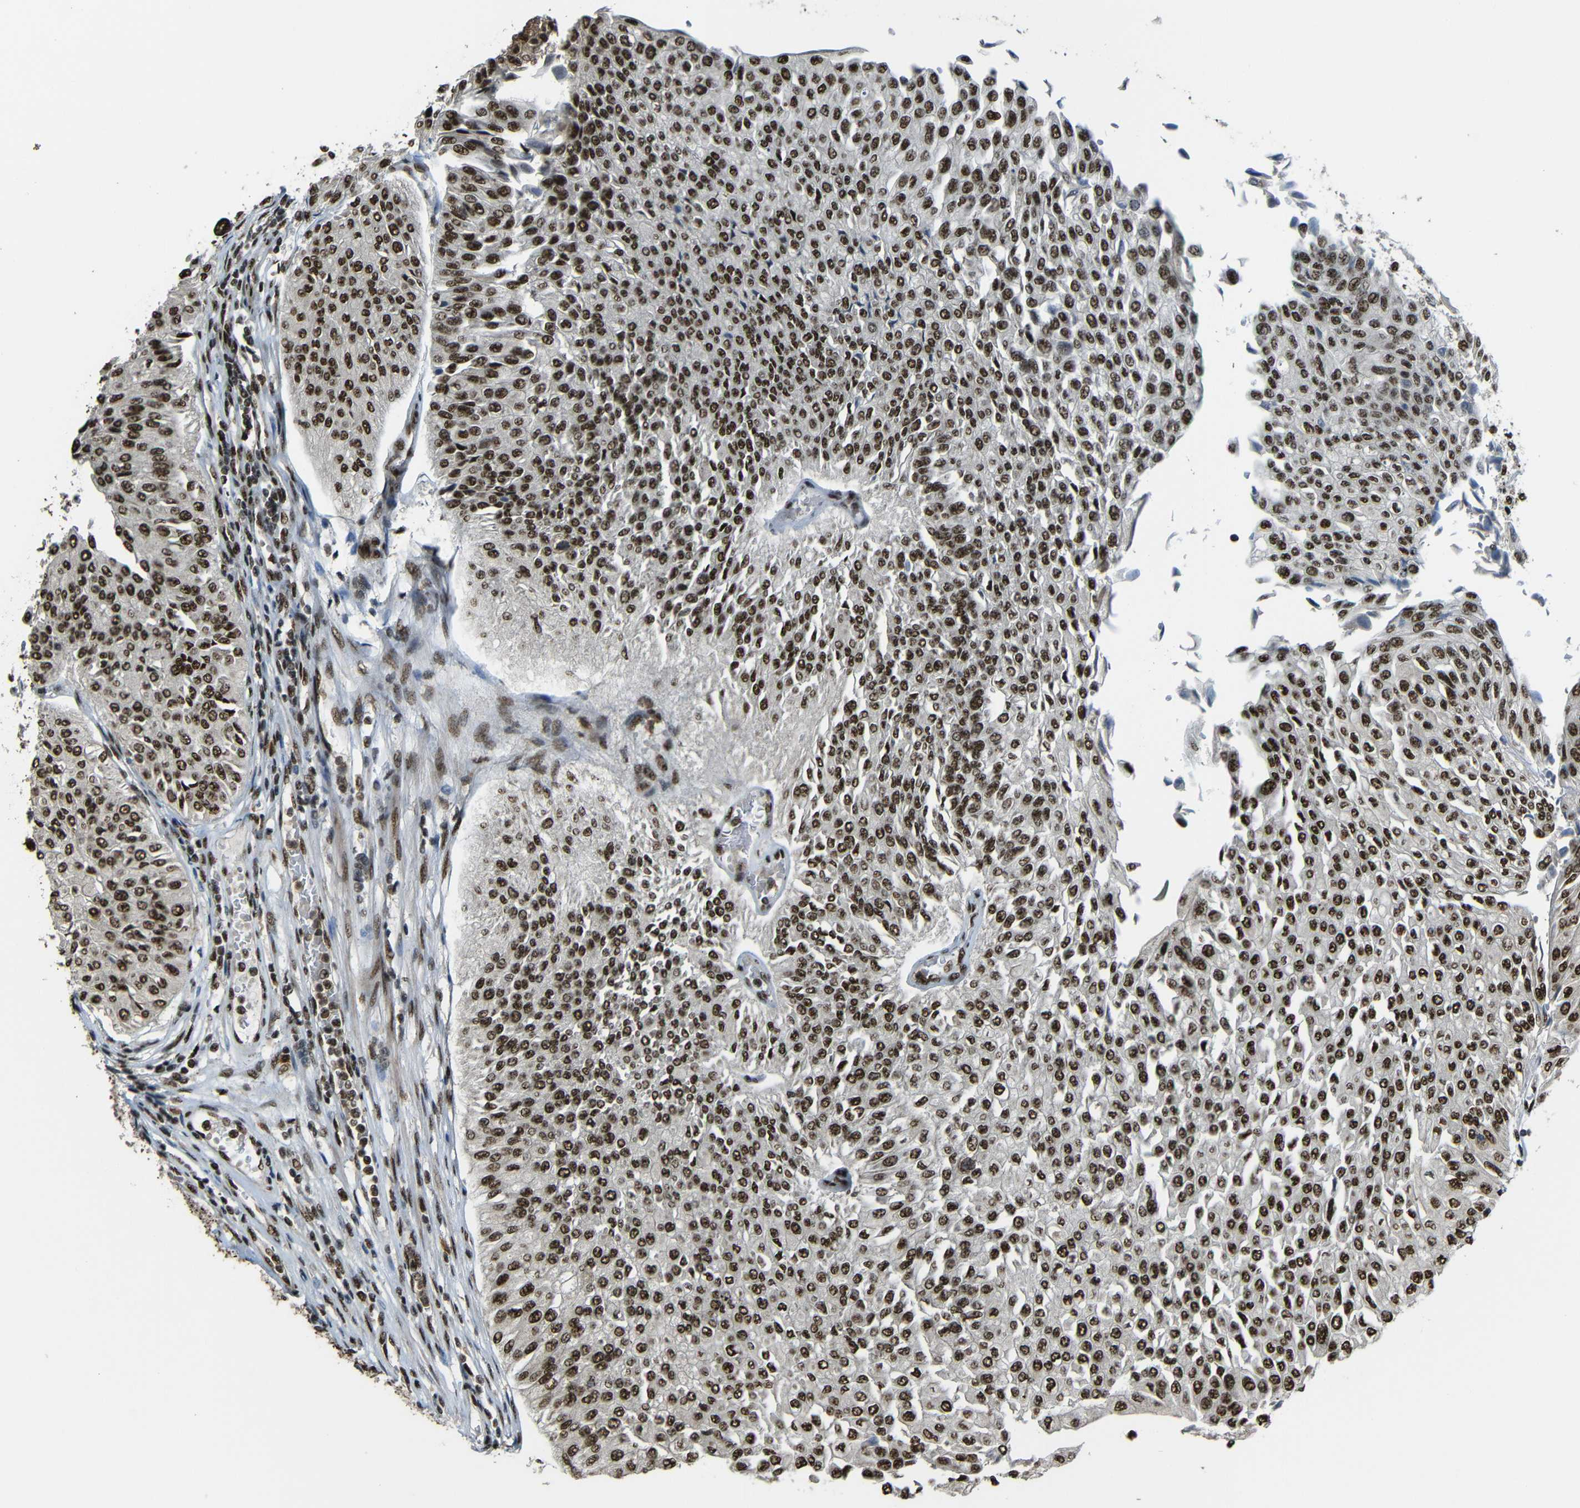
{"staining": {"intensity": "moderate", "quantity": ">75%", "location": "nuclear"}, "tissue": "urothelial cancer", "cell_type": "Tumor cells", "image_type": "cancer", "snomed": [{"axis": "morphology", "description": "Urothelial carcinoma, Low grade"}, {"axis": "topography", "description": "Urinary bladder"}], "caption": "Human urothelial cancer stained for a protein (brown) exhibits moderate nuclear positive staining in about >75% of tumor cells.", "gene": "TCF7L2", "patient": {"sex": "male", "age": 67}}